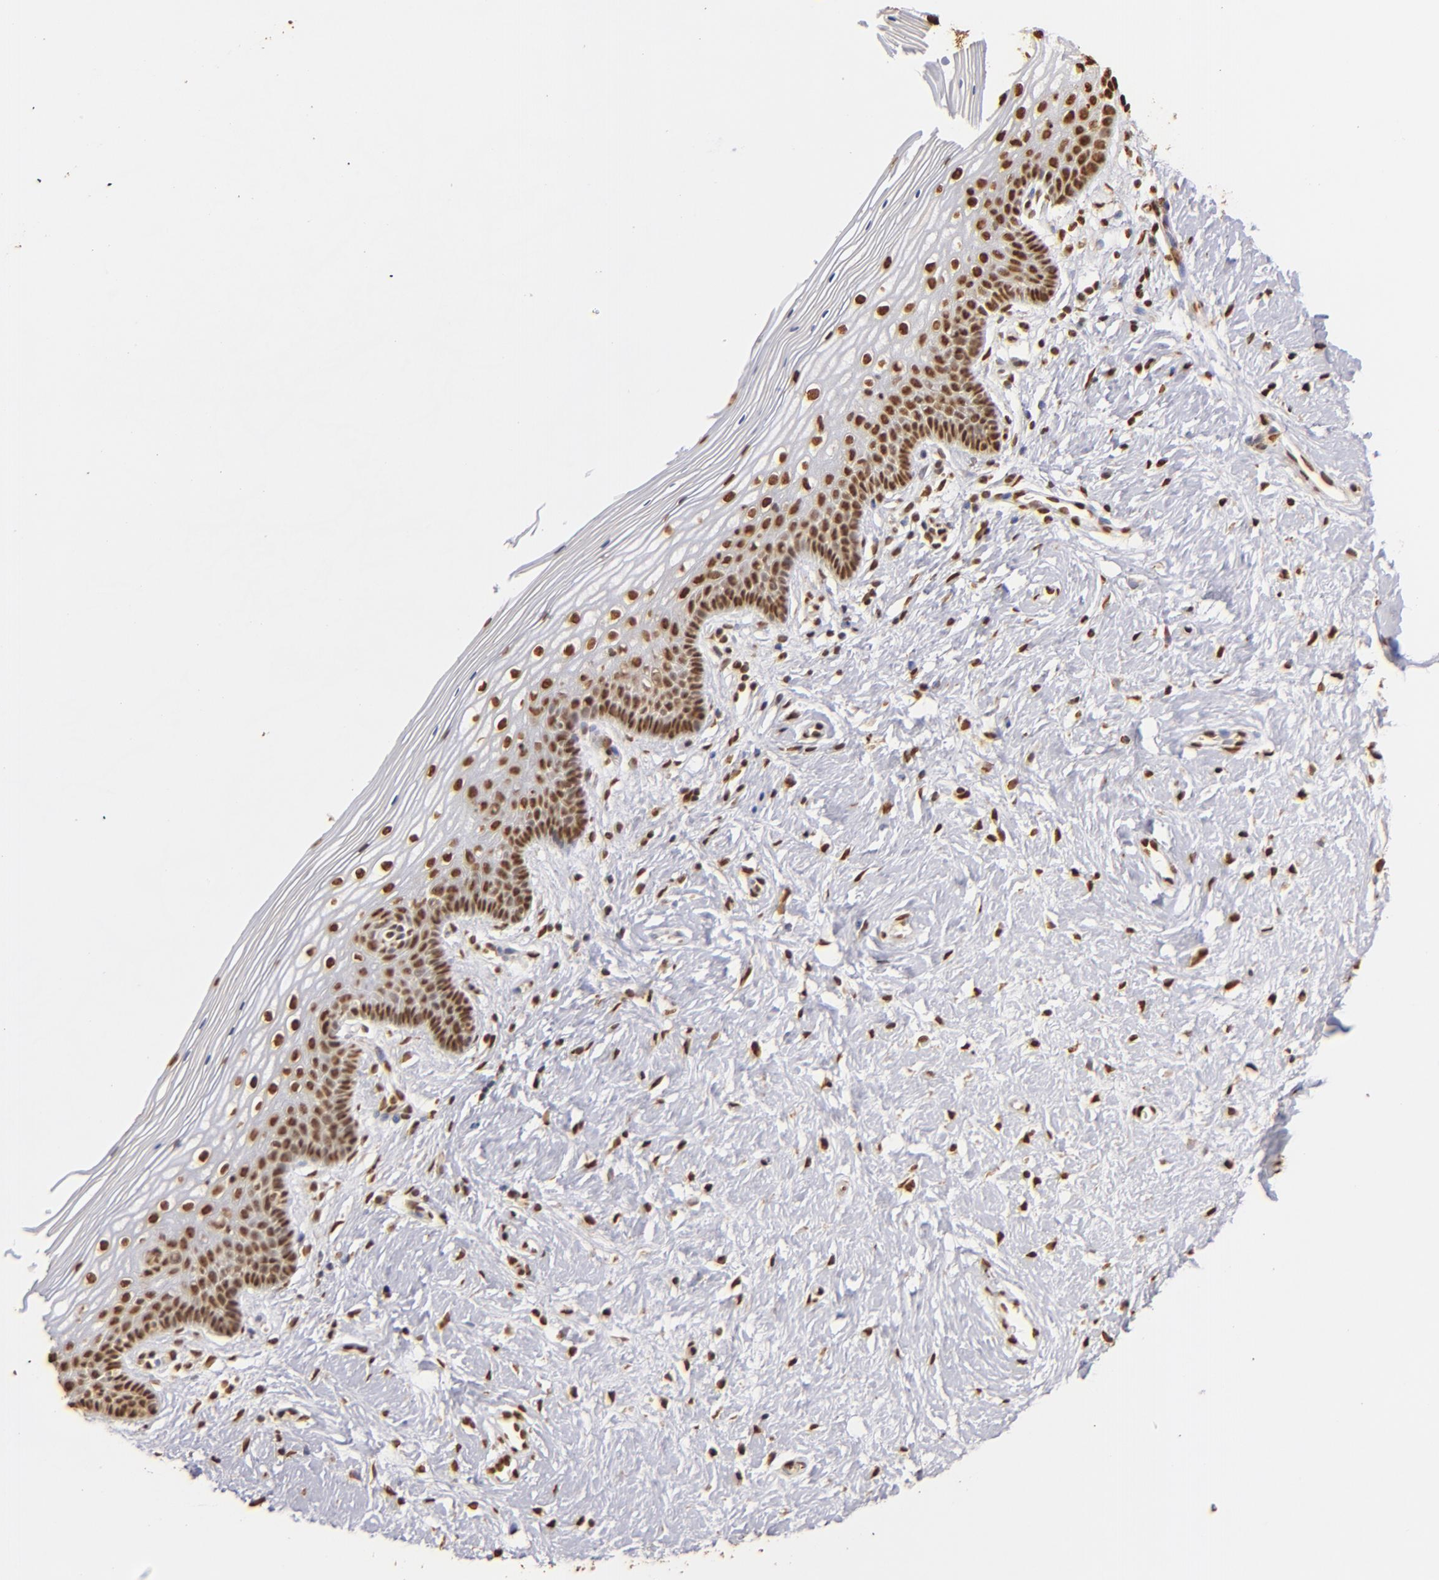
{"staining": {"intensity": "strong", "quantity": ">75%", "location": "nuclear"}, "tissue": "vagina", "cell_type": "Squamous epithelial cells", "image_type": "normal", "snomed": [{"axis": "morphology", "description": "Normal tissue, NOS"}, {"axis": "topography", "description": "Vagina"}], "caption": "Protein expression by immunohistochemistry (IHC) reveals strong nuclear staining in approximately >75% of squamous epithelial cells in benign vagina.", "gene": "ILF3", "patient": {"sex": "female", "age": 46}}